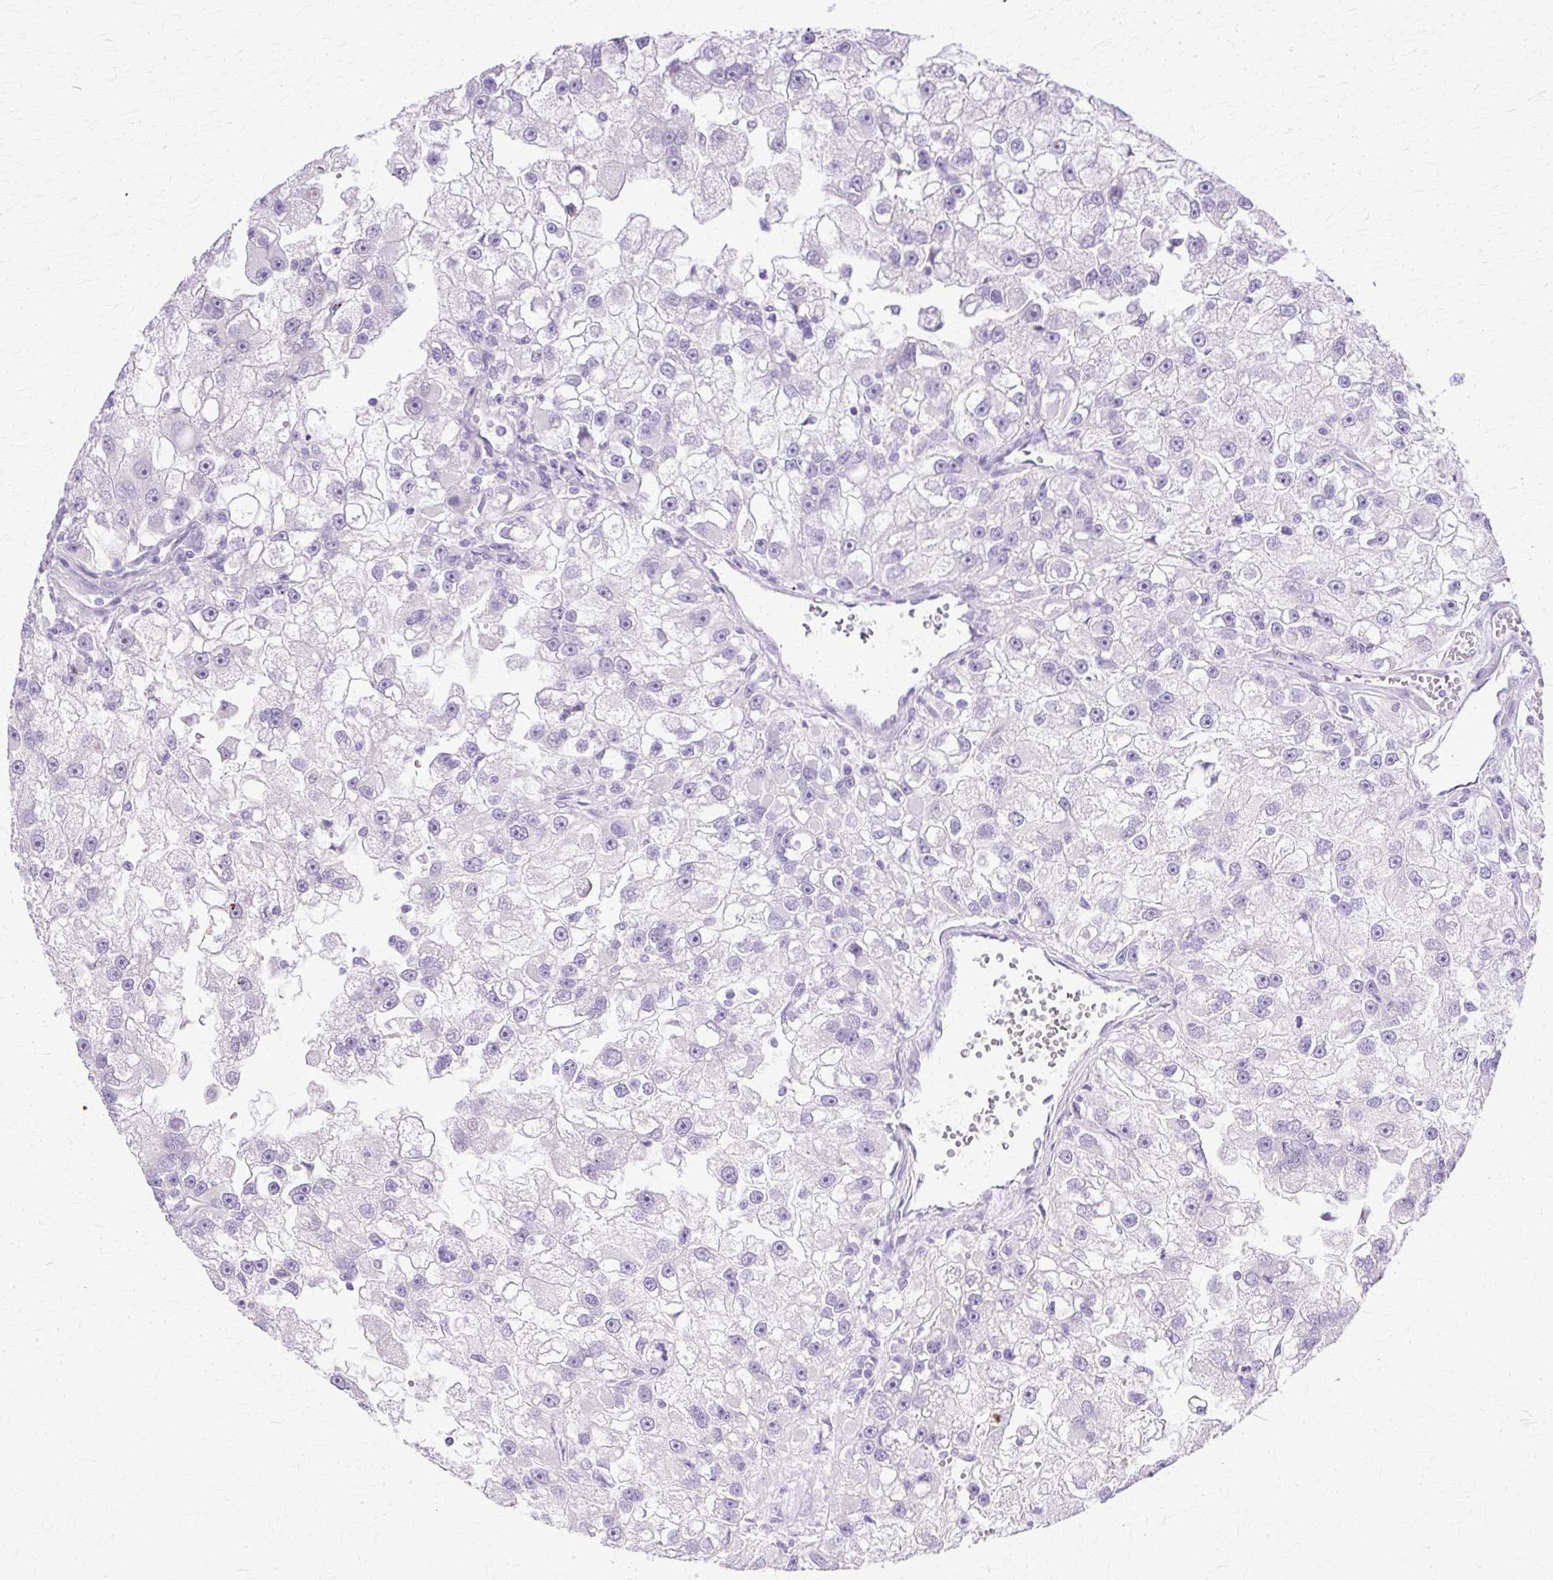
{"staining": {"intensity": "negative", "quantity": "none", "location": "none"}, "tissue": "renal cancer", "cell_type": "Tumor cells", "image_type": "cancer", "snomed": [{"axis": "morphology", "description": "Adenocarcinoma, NOS"}, {"axis": "topography", "description": "Kidney"}], "caption": "An IHC photomicrograph of adenocarcinoma (renal) is shown. There is no staining in tumor cells of adenocarcinoma (renal).", "gene": "HSPA8", "patient": {"sex": "male", "age": 63}}